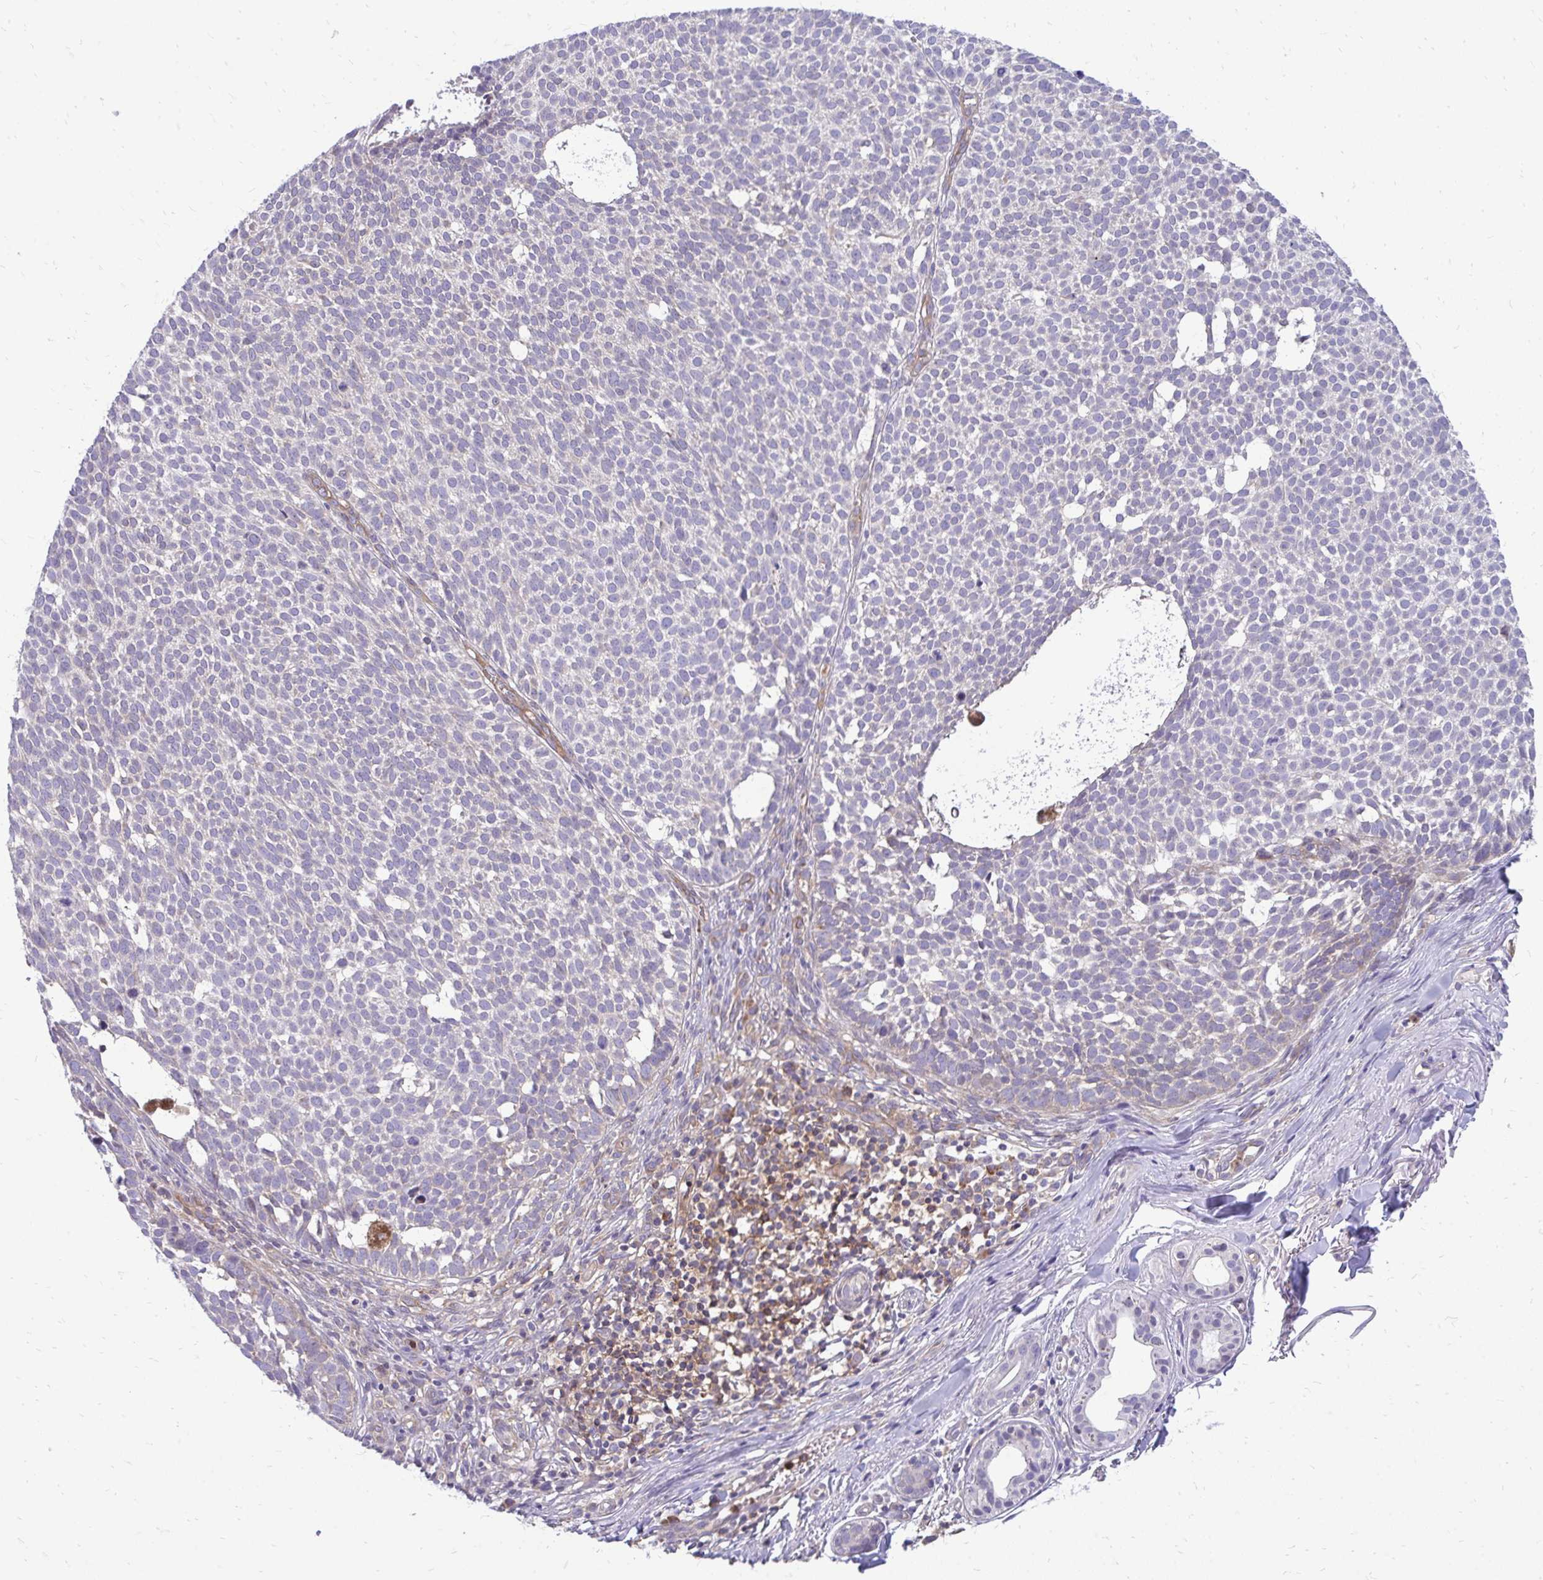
{"staining": {"intensity": "negative", "quantity": "none", "location": "none"}, "tissue": "skin cancer", "cell_type": "Tumor cells", "image_type": "cancer", "snomed": [{"axis": "morphology", "description": "Basal cell carcinoma"}, {"axis": "topography", "description": "Skin"}], "caption": "Immunohistochemical staining of skin cancer exhibits no significant expression in tumor cells. Nuclei are stained in blue.", "gene": "ASAP1", "patient": {"sex": "male", "age": 63}}